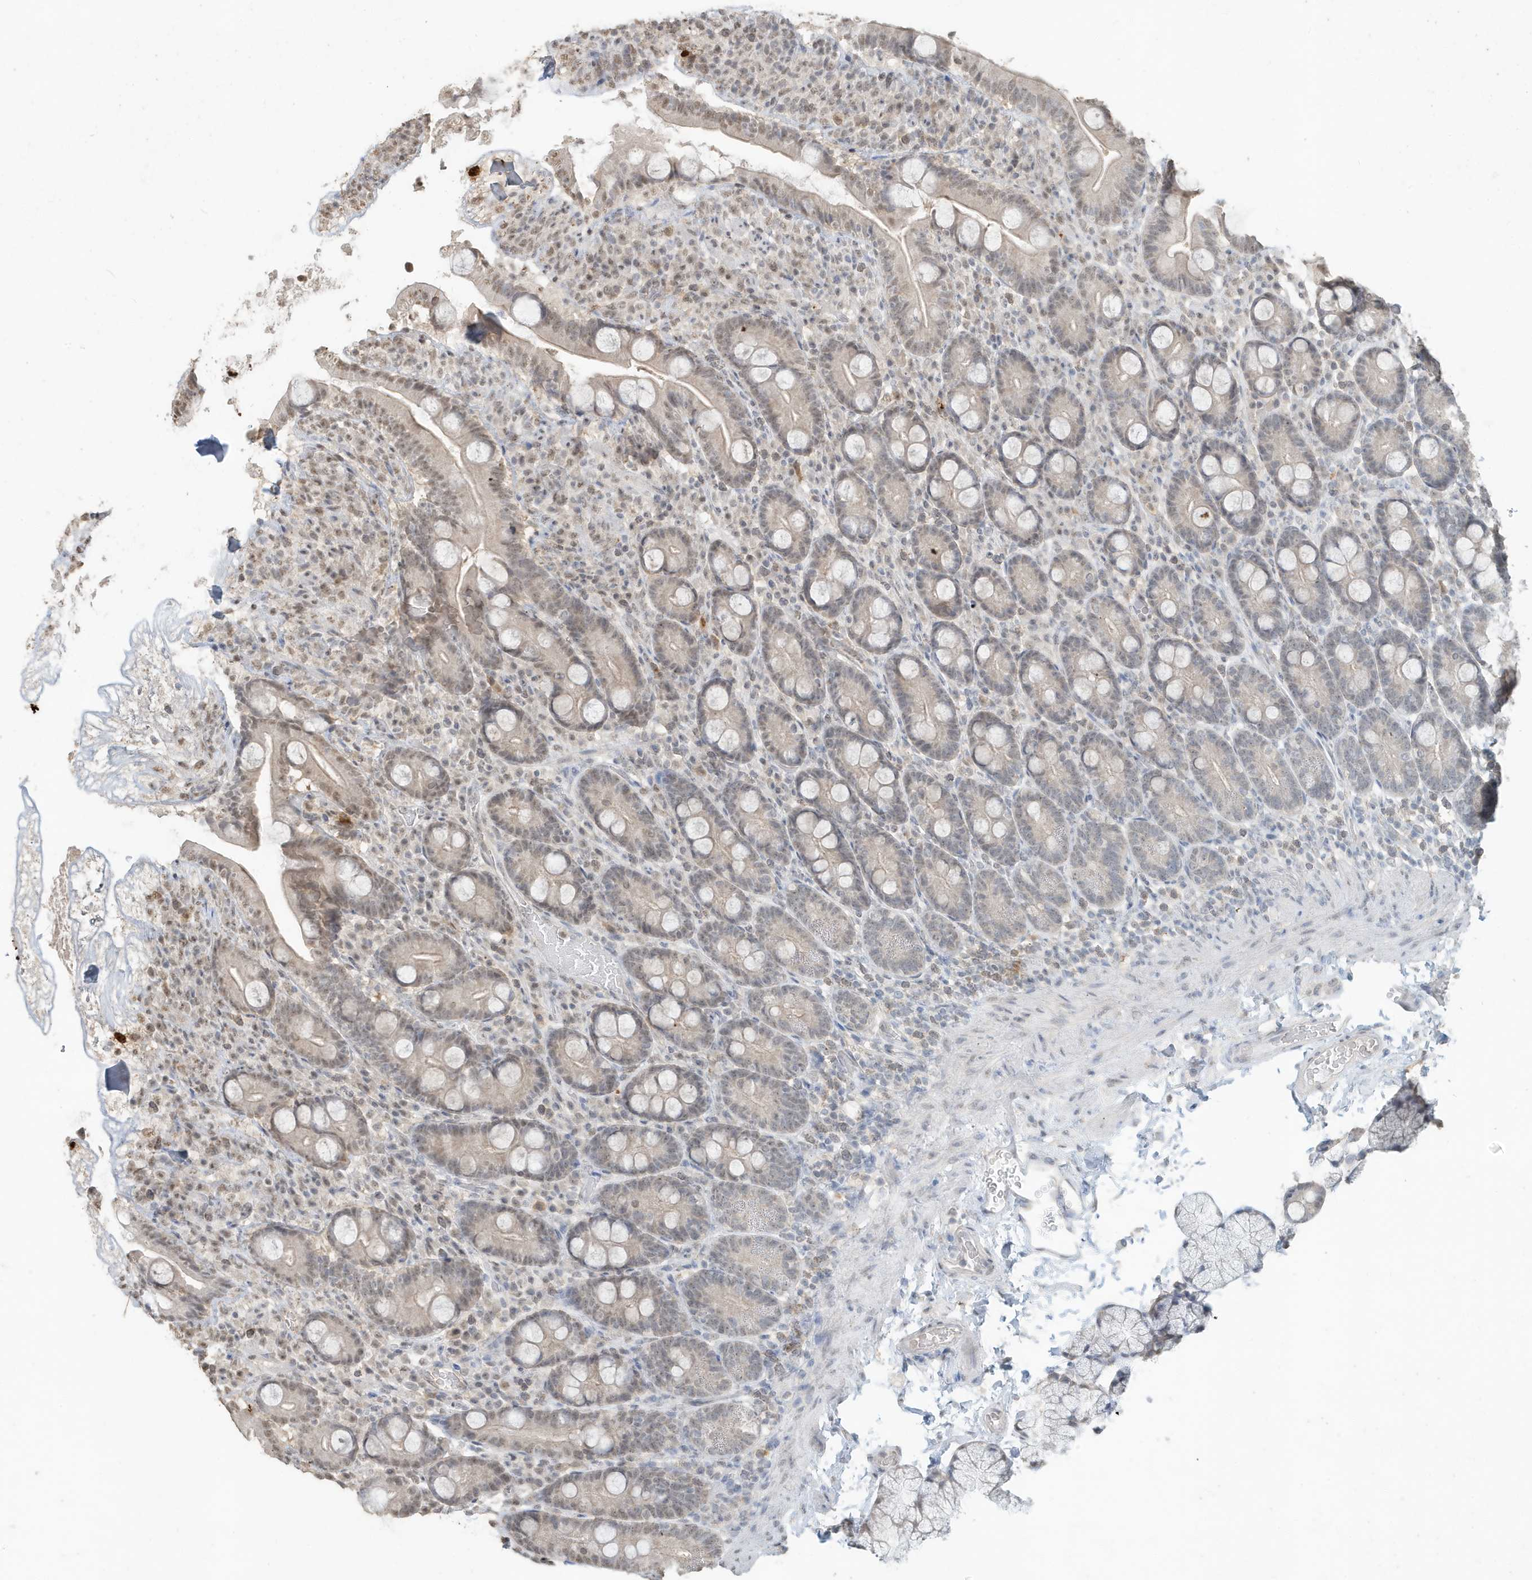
{"staining": {"intensity": "weak", "quantity": "25%-75%", "location": "nuclear"}, "tissue": "duodenum", "cell_type": "Glandular cells", "image_type": "normal", "snomed": [{"axis": "morphology", "description": "Normal tissue, NOS"}, {"axis": "topography", "description": "Duodenum"}], "caption": "This image shows immunohistochemistry (IHC) staining of benign human duodenum, with low weak nuclear staining in about 25%-75% of glandular cells.", "gene": "DEFA1", "patient": {"sex": "male", "age": 35}}